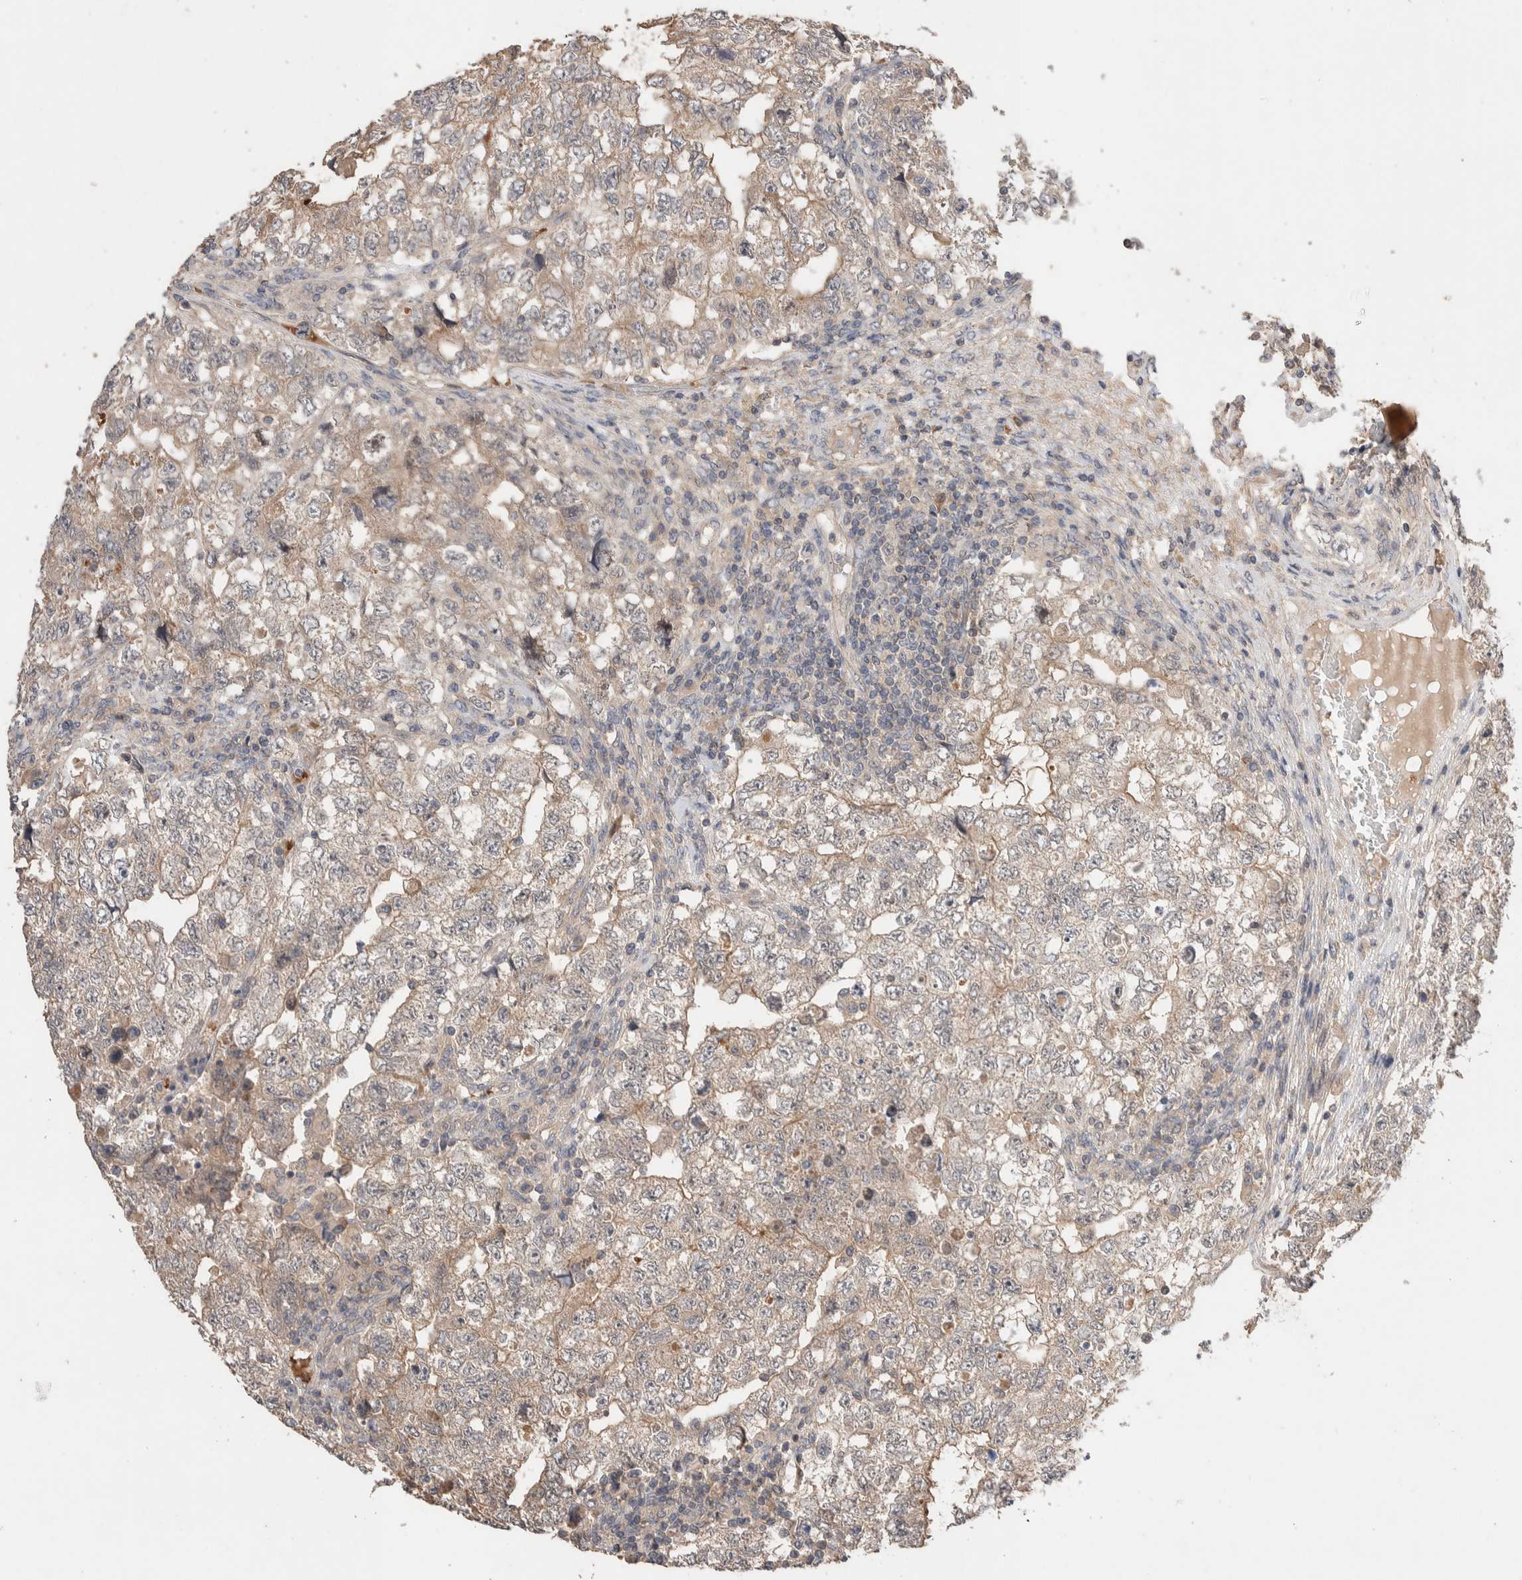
{"staining": {"intensity": "weak", "quantity": ">75%", "location": "cytoplasmic/membranous"}, "tissue": "testis cancer", "cell_type": "Tumor cells", "image_type": "cancer", "snomed": [{"axis": "morphology", "description": "Carcinoma, Embryonal, NOS"}, {"axis": "topography", "description": "Testis"}], "caption": "This is an image of immunohistochemistry staining of embryonal carcinoma (testis), which shows weak positivity in the cytoplasmic/membranous of tumor cells.", "gene": "WDR91", "patient": {"sex": "male", "age": 36}}